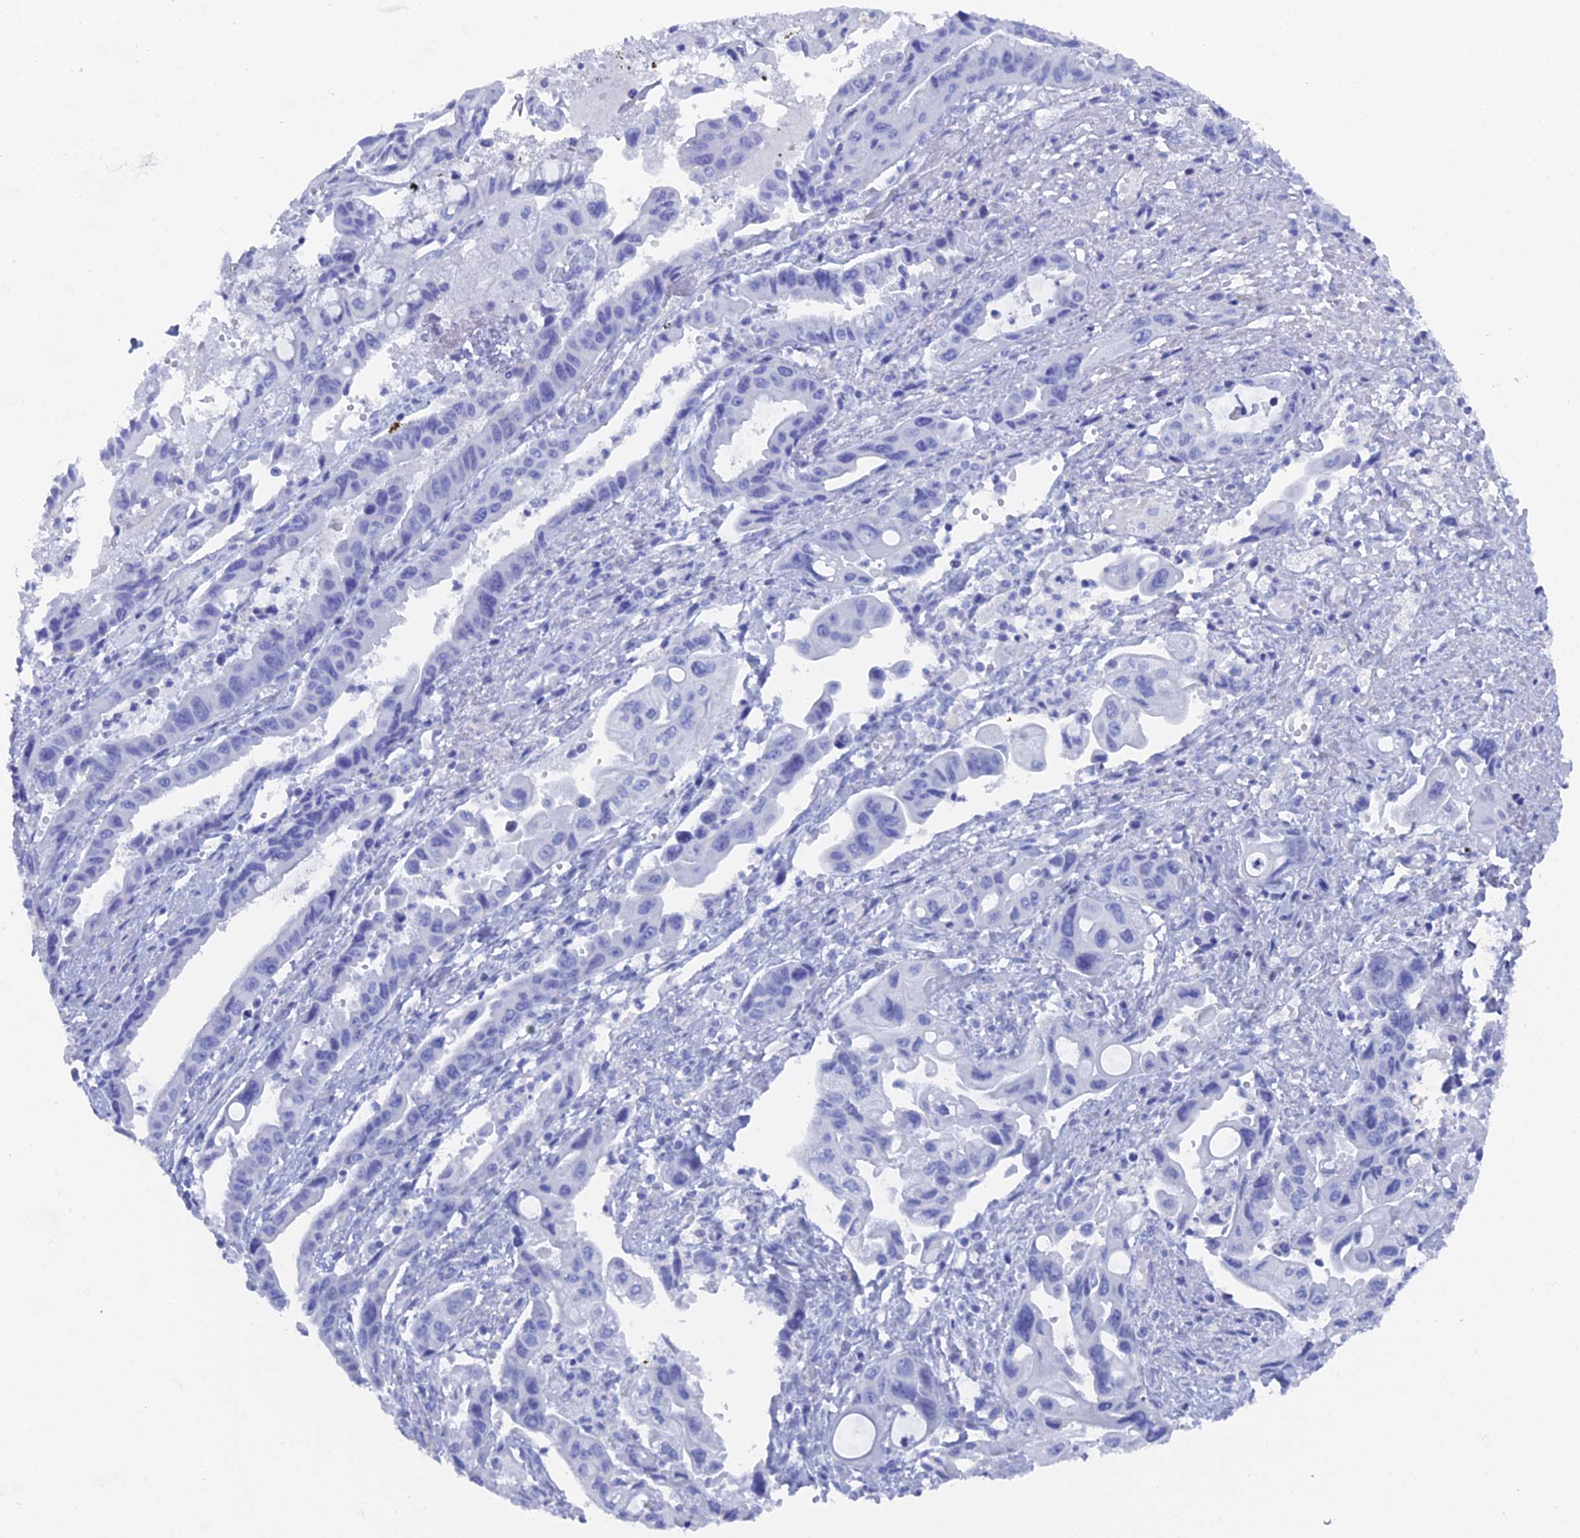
{"staining": {"intensity": "negative", "quantity": "none", "location": "none"}, "tissue": "pancreatic cancer", "cell_type": "Tumor cells", "image_type": "cancer", "snomed": [{"axis": "morphology", "description": "Adenocarcinoma, NOS"}, {"axis": "topography", "description": "Pancreas"}], "caption": "Tumor cells are negative for protein expression in human adenocarcinoma (pancreatic). (DAB (3,3'-diaminobenzidine) immunohistochemistry (IHC), high magnification).", "gene": "ENPP3", "patient": {"sex": "female", "age": 50}}